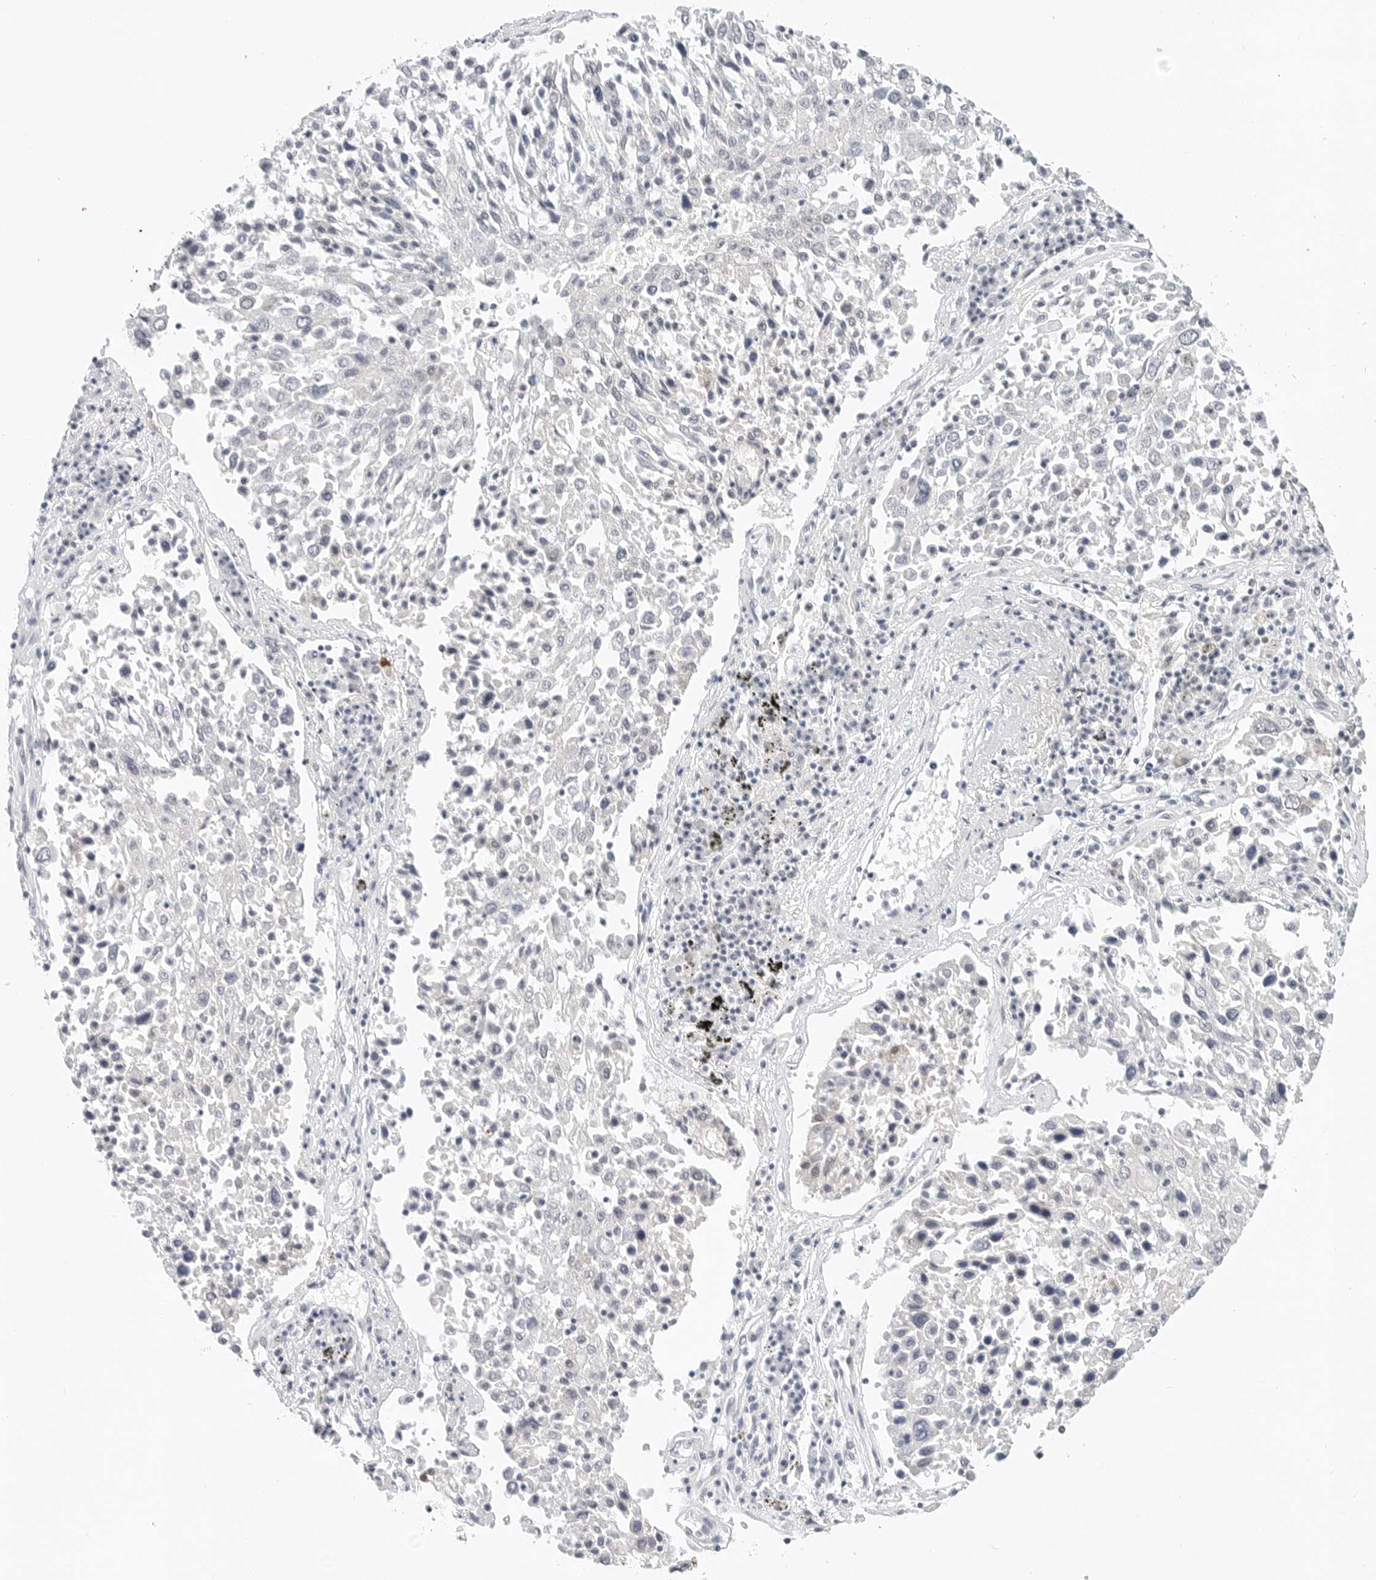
{"staining": {"intensity": "negative", "quantity": "none", "location": "none"}, "tissue": "lung cancer", "cell_type": "Tumor cells", "image_type": "cancer", "snomed": [{"axis": "morphology", "description": "Squamous cell carcinoma, NOS"}, {"axis": "topography", "description": "Lung"}], "caption": "Immunohistochemistry (IHC) histopathology image of squamous cell carcinoma (lung) stained for a protein (brown), which reveals no expression in tumor cells.", "gene": "TSEN2", "patient": {"sex": "male", "age": 65}}